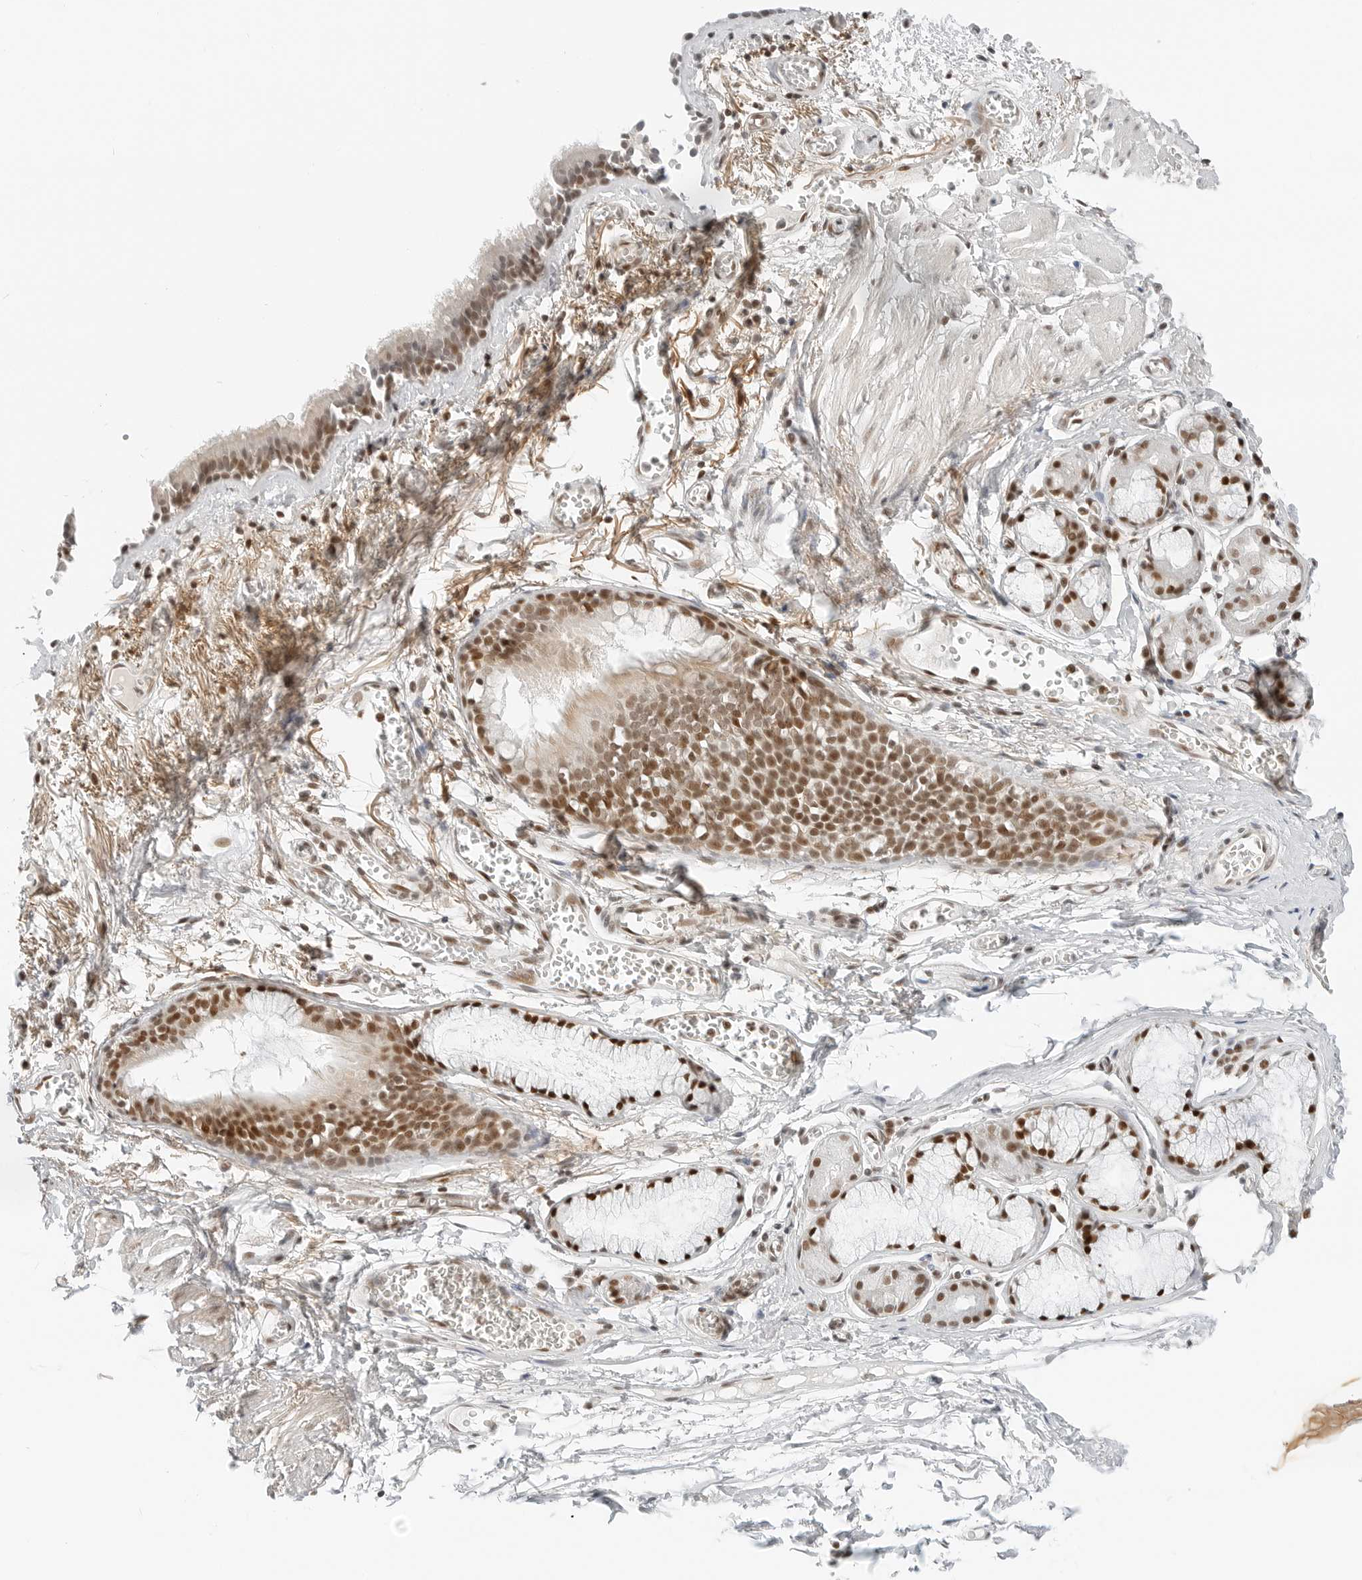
{"staining": {"intensity": "moderate", "quantity": ">75%", "location": "nuclear"}, "tissue": "bronchus", "cell_type": "Respiratory epithelial cells", "image_type": "normal", "snomed": [{"axis": "morphology", "description": "Normal tissue, NOS"}, {"axis": "topography", "description": "Bronchus"}, {"axis": "topography", "description": "Lung"}], "caption": "Respiratory epithelial cells display moderate nuclear expression in approximately >75% of cells in unremarkable bronchus. (DAB = brown stain, brightfield microscopy at high magnification).", "gene": "CRTC2", "patient": {"sex": "male", "age": 56}}